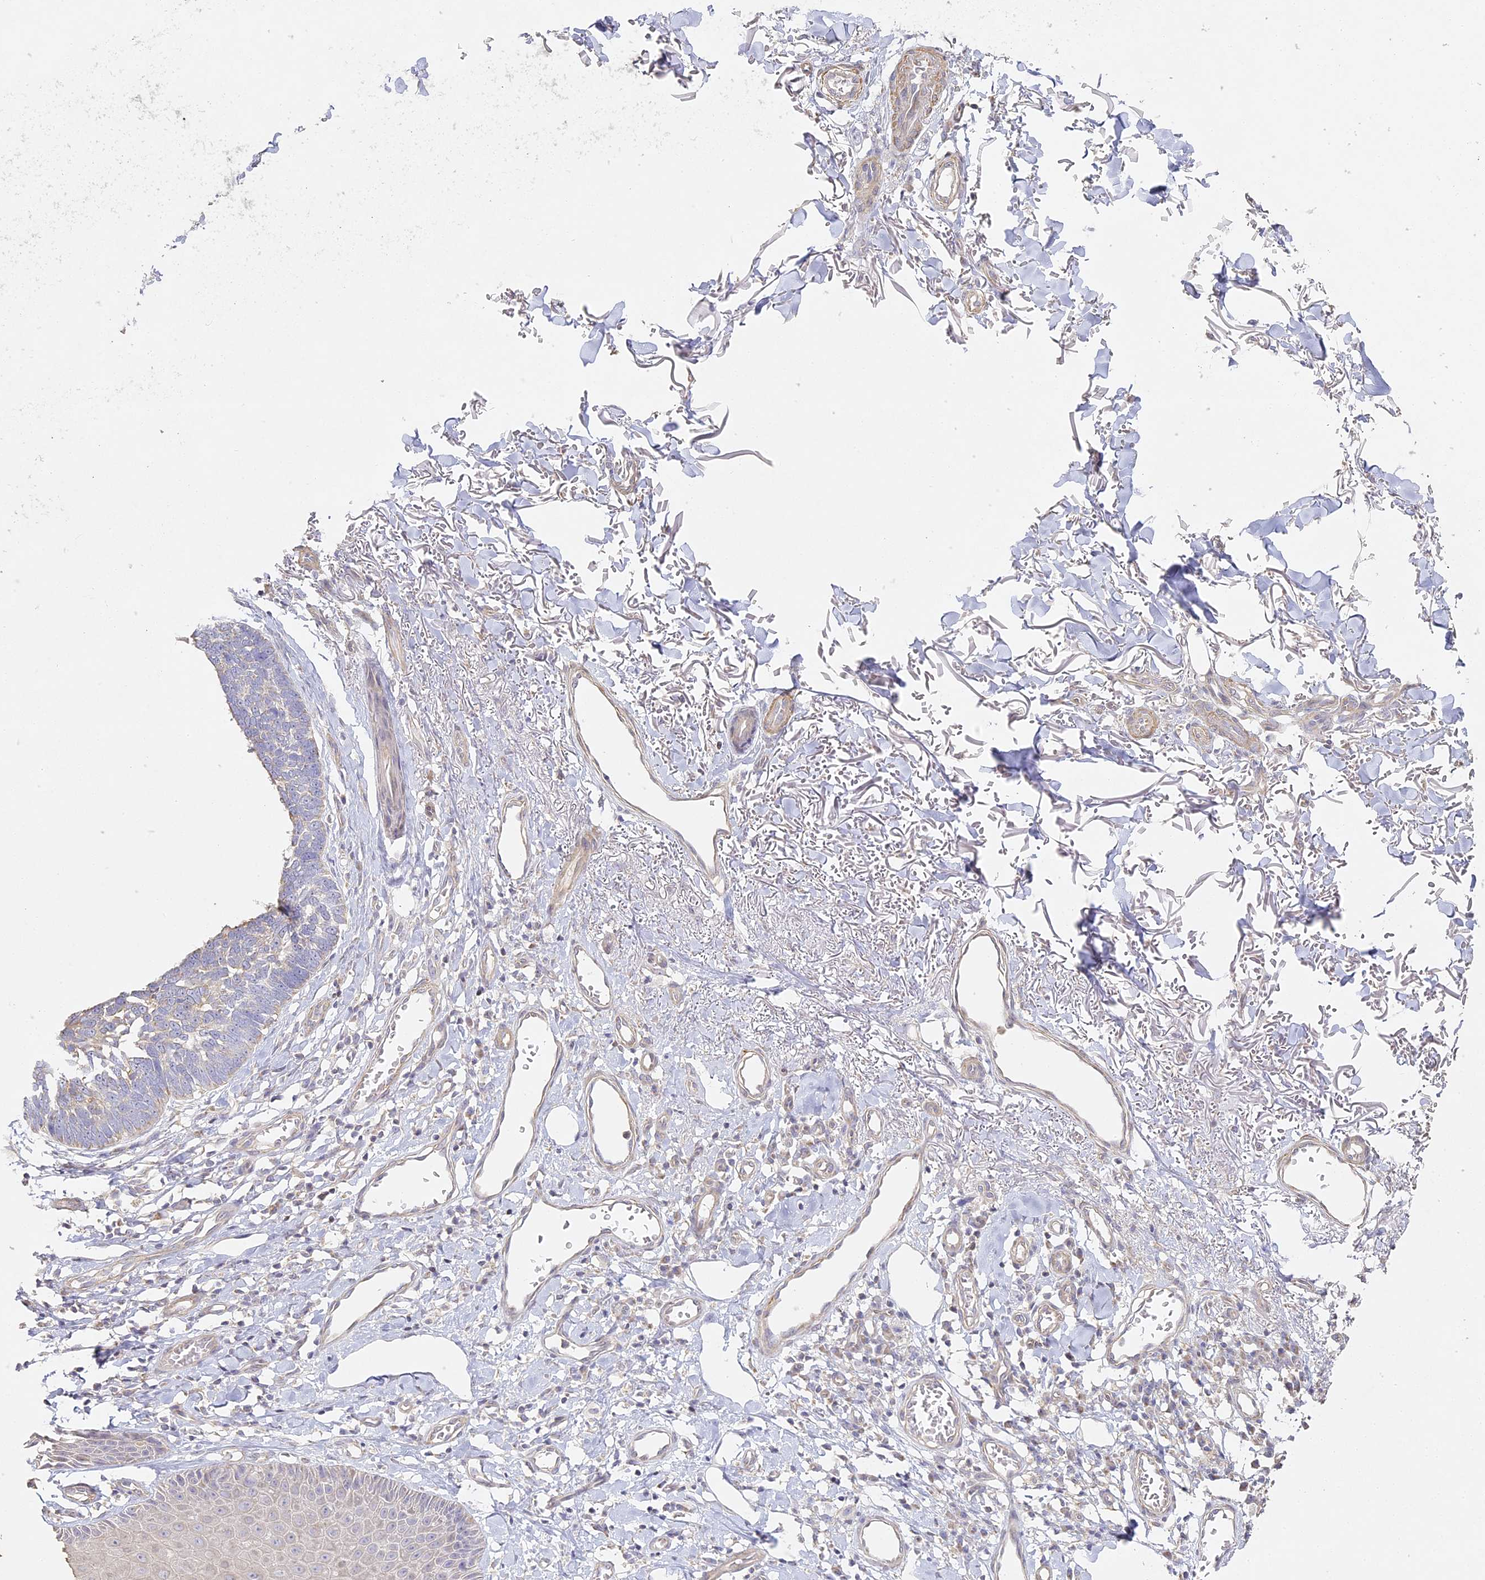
{"staining": {"intensity": "moderate", "quantity": "<25%", "location": "cytoplasmic/membranous"}, "tissue": "skin cancer", "cell_type": "Tumor cells", "image_type": "cancer", "snomed": [{"axis": "morphology", "description": "Normal tissue, NOS"}, {"axis": "morphology", "description": "Basal cell carcinoma"}, {"axis": "topography", "description": "Skin"}], "caption": "Protein expression analysis of skin cancer (basal cell carcinoma) exhibits moderate cytoplasmic/membranous expression in about <25% of tumor cells.", "gene": "MED28", "patient": {"sex": "male", "age": 77}}